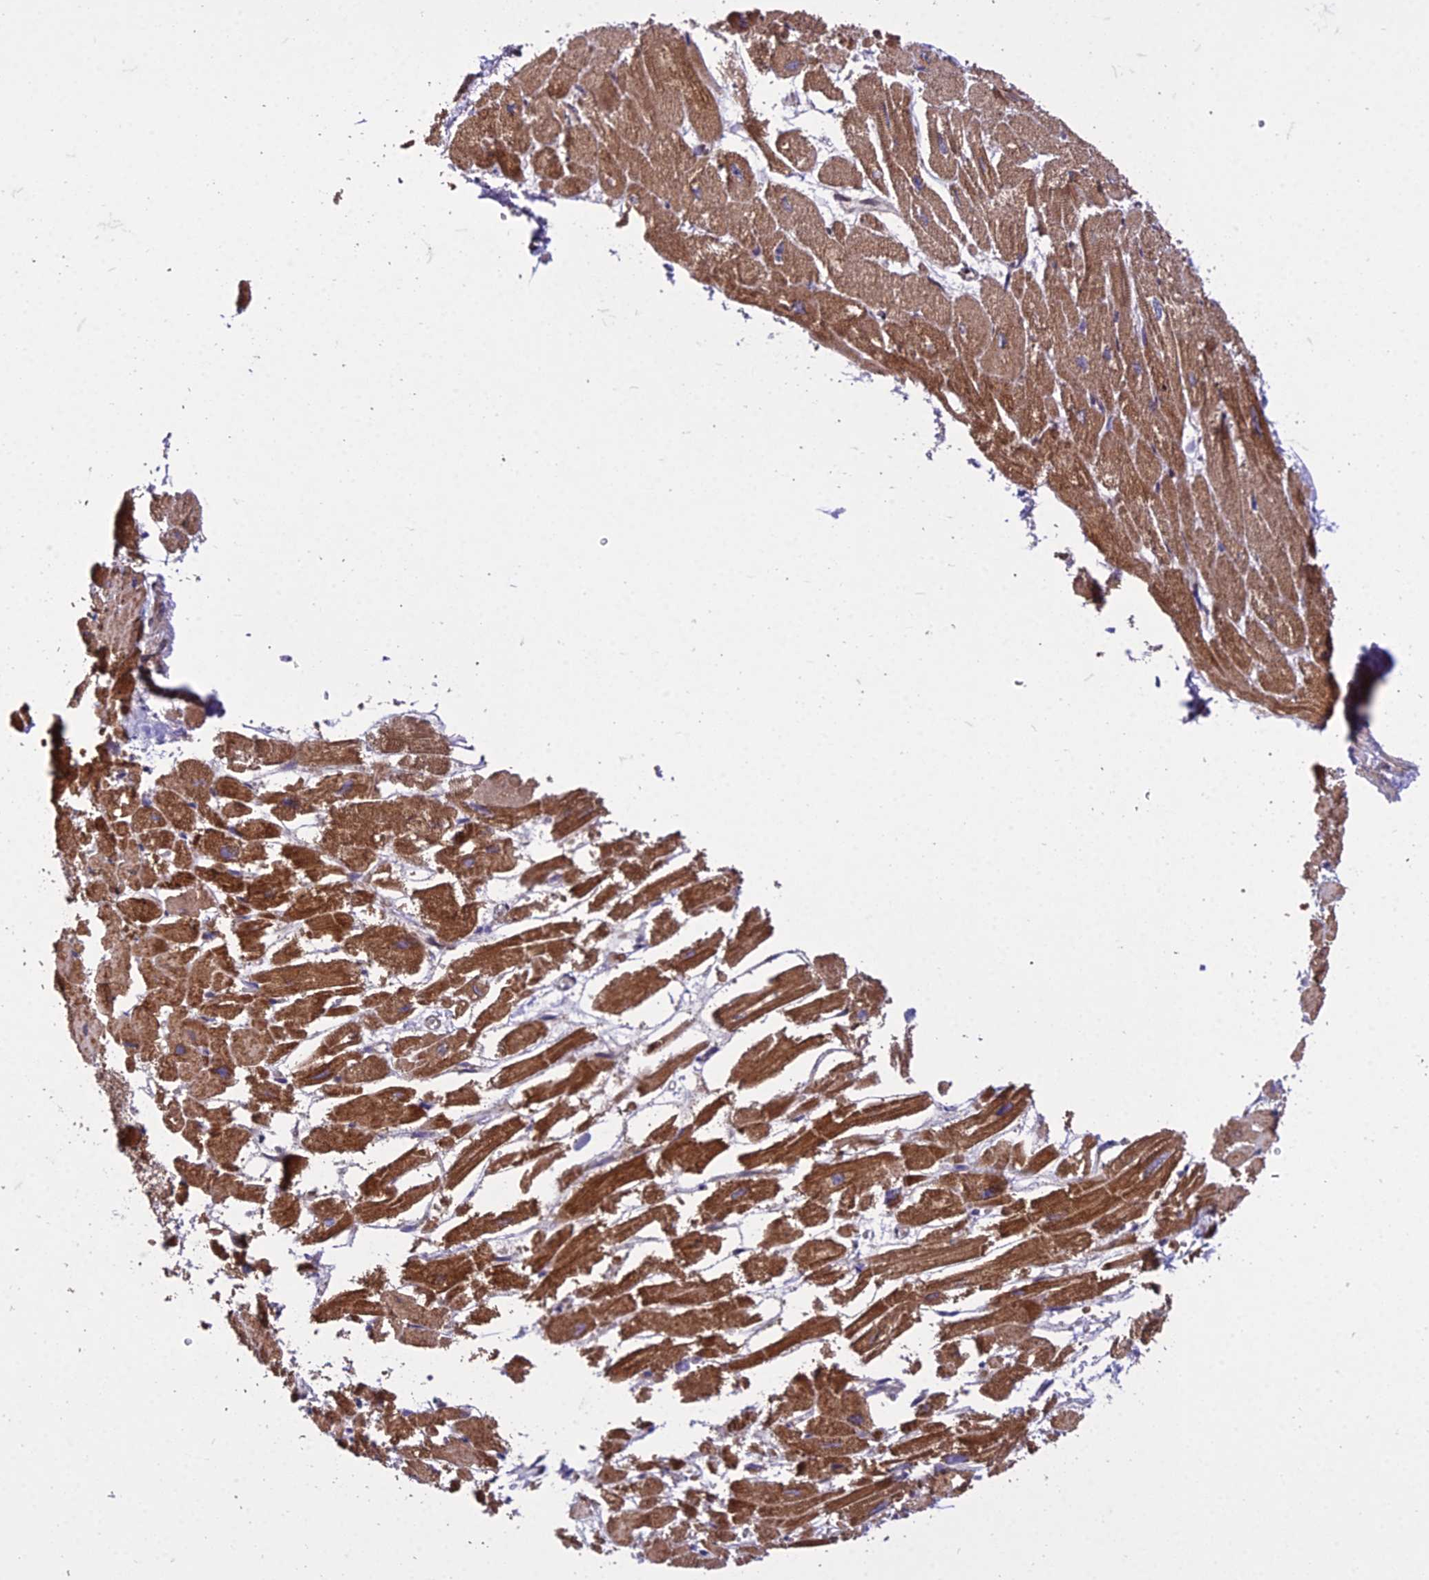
{"staining": {"intensity": "strong", "quantity": "25%-75%", "location": "cytoplasmic/membranous"}, "tissue": "heart muscle", "cell_type": "Cardiomyocytes", "image_type": "normal", "snomed": [{"axis": "morphology", "description": "Normal tissue, NOS"}, {"axis": "topography", "description": "Heart"}], "caption": "This micrograph exhibits IHC staining of normal human heart muscle, with high strong cytoplasmic/membranous positivity in approximately 25%-75% of cardiomyocytes.", "gene": "GIMAP1", "patient": {"sex": "male", "age": 54}}